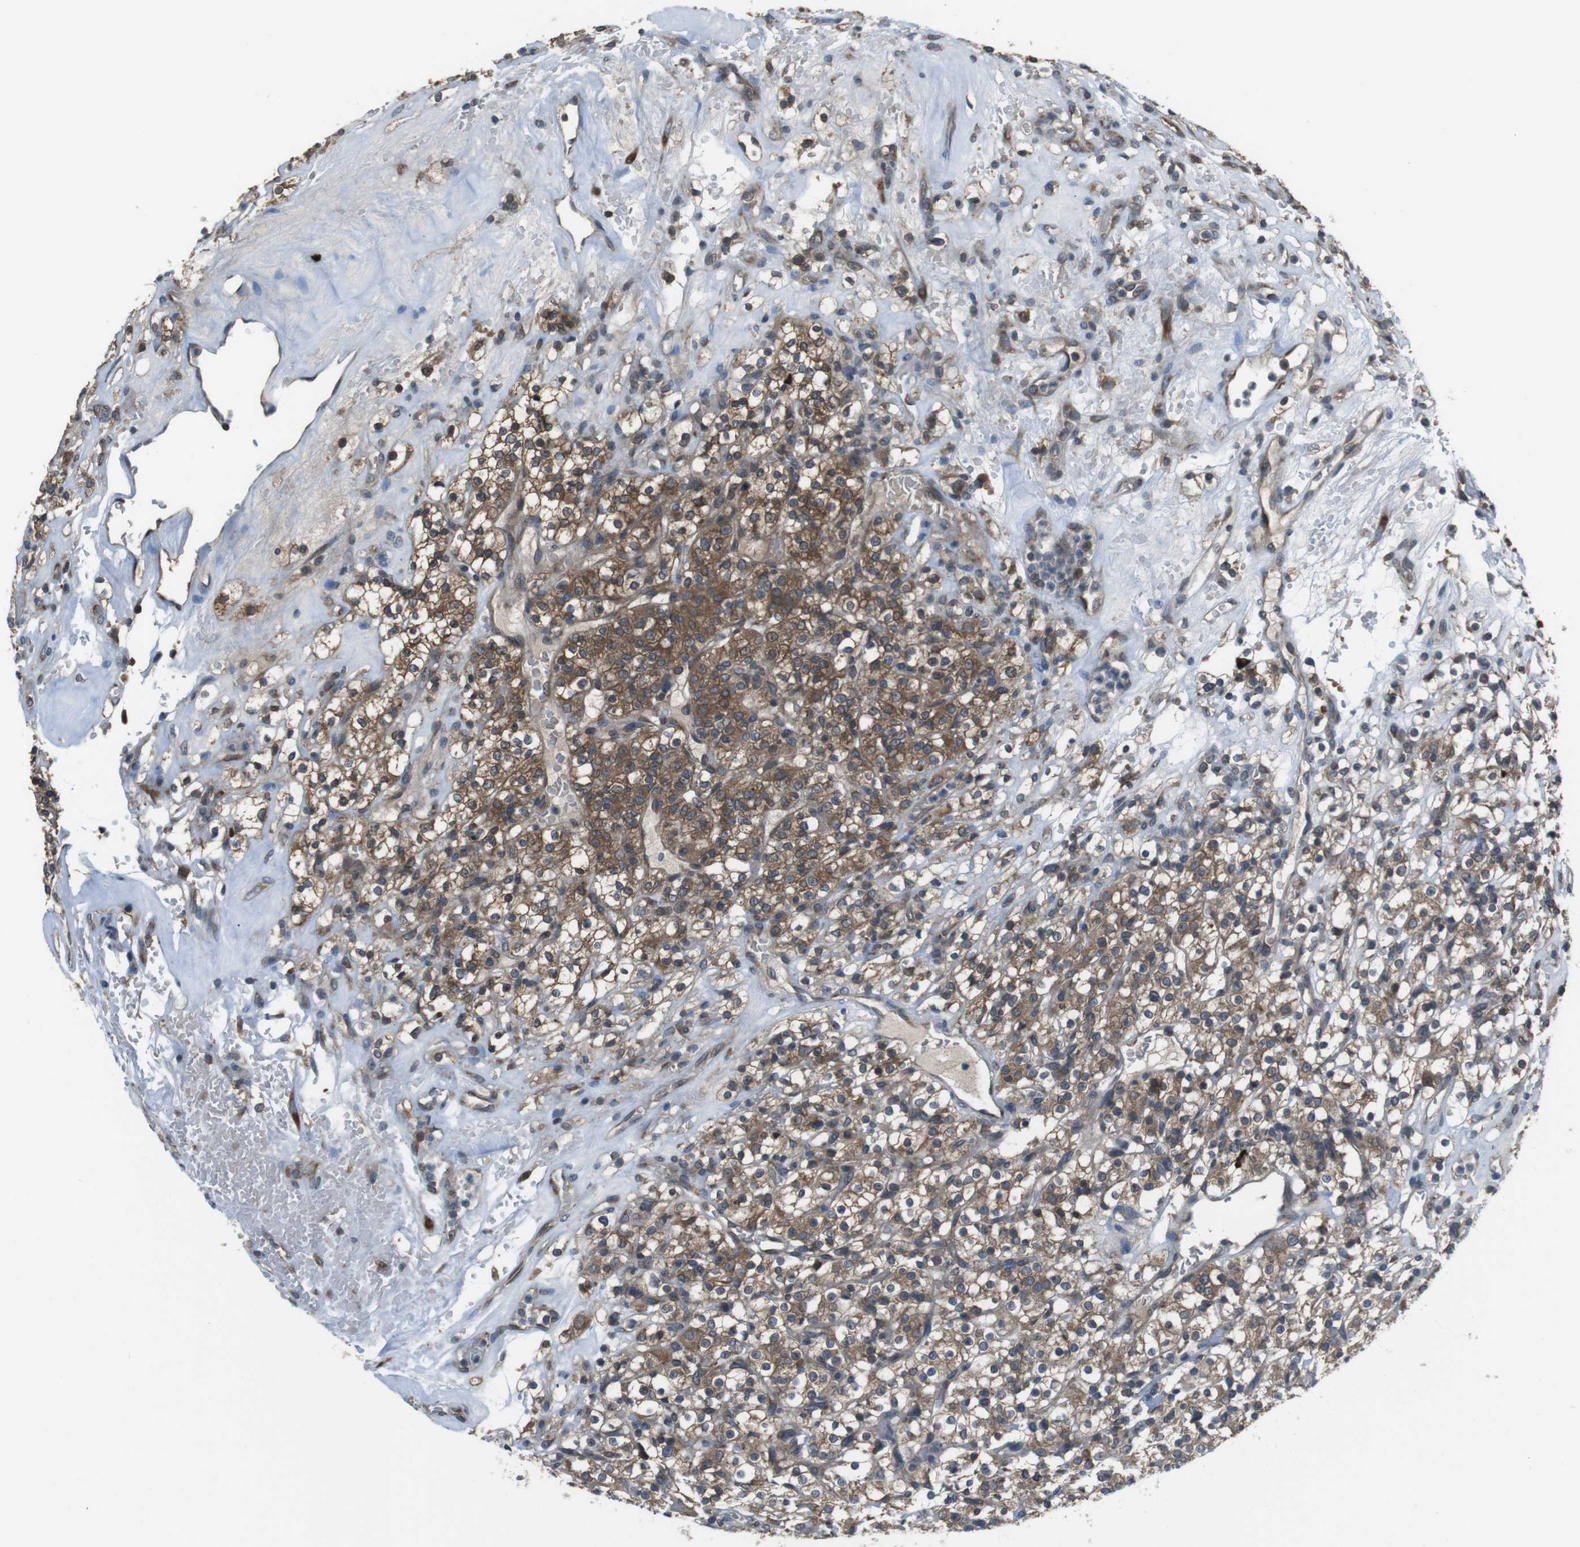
{"staining": {"intensity": "moderate", "quantity": ">75%", "location": "cytoplasmic/membranous"}, "tissue": "renal cancer", "cell_type": "Tumor cells", "image_type": "cancer", "snomed": [{"axis": "morphology", "description": "Normal tissue, NOS"}, {"axis": "morphology", "description": "Adenocarcinoma, NOS"}, {"axis": "topography", "description": "Kidney"}], "caption": "Human renal cancer stained for a protein (brown) reveals moderate cytoplasmic/membranous positive expression in about >75% of tumor cells.", "gene": "SSR3", "patient": {"sex": "female", "age": 72}}